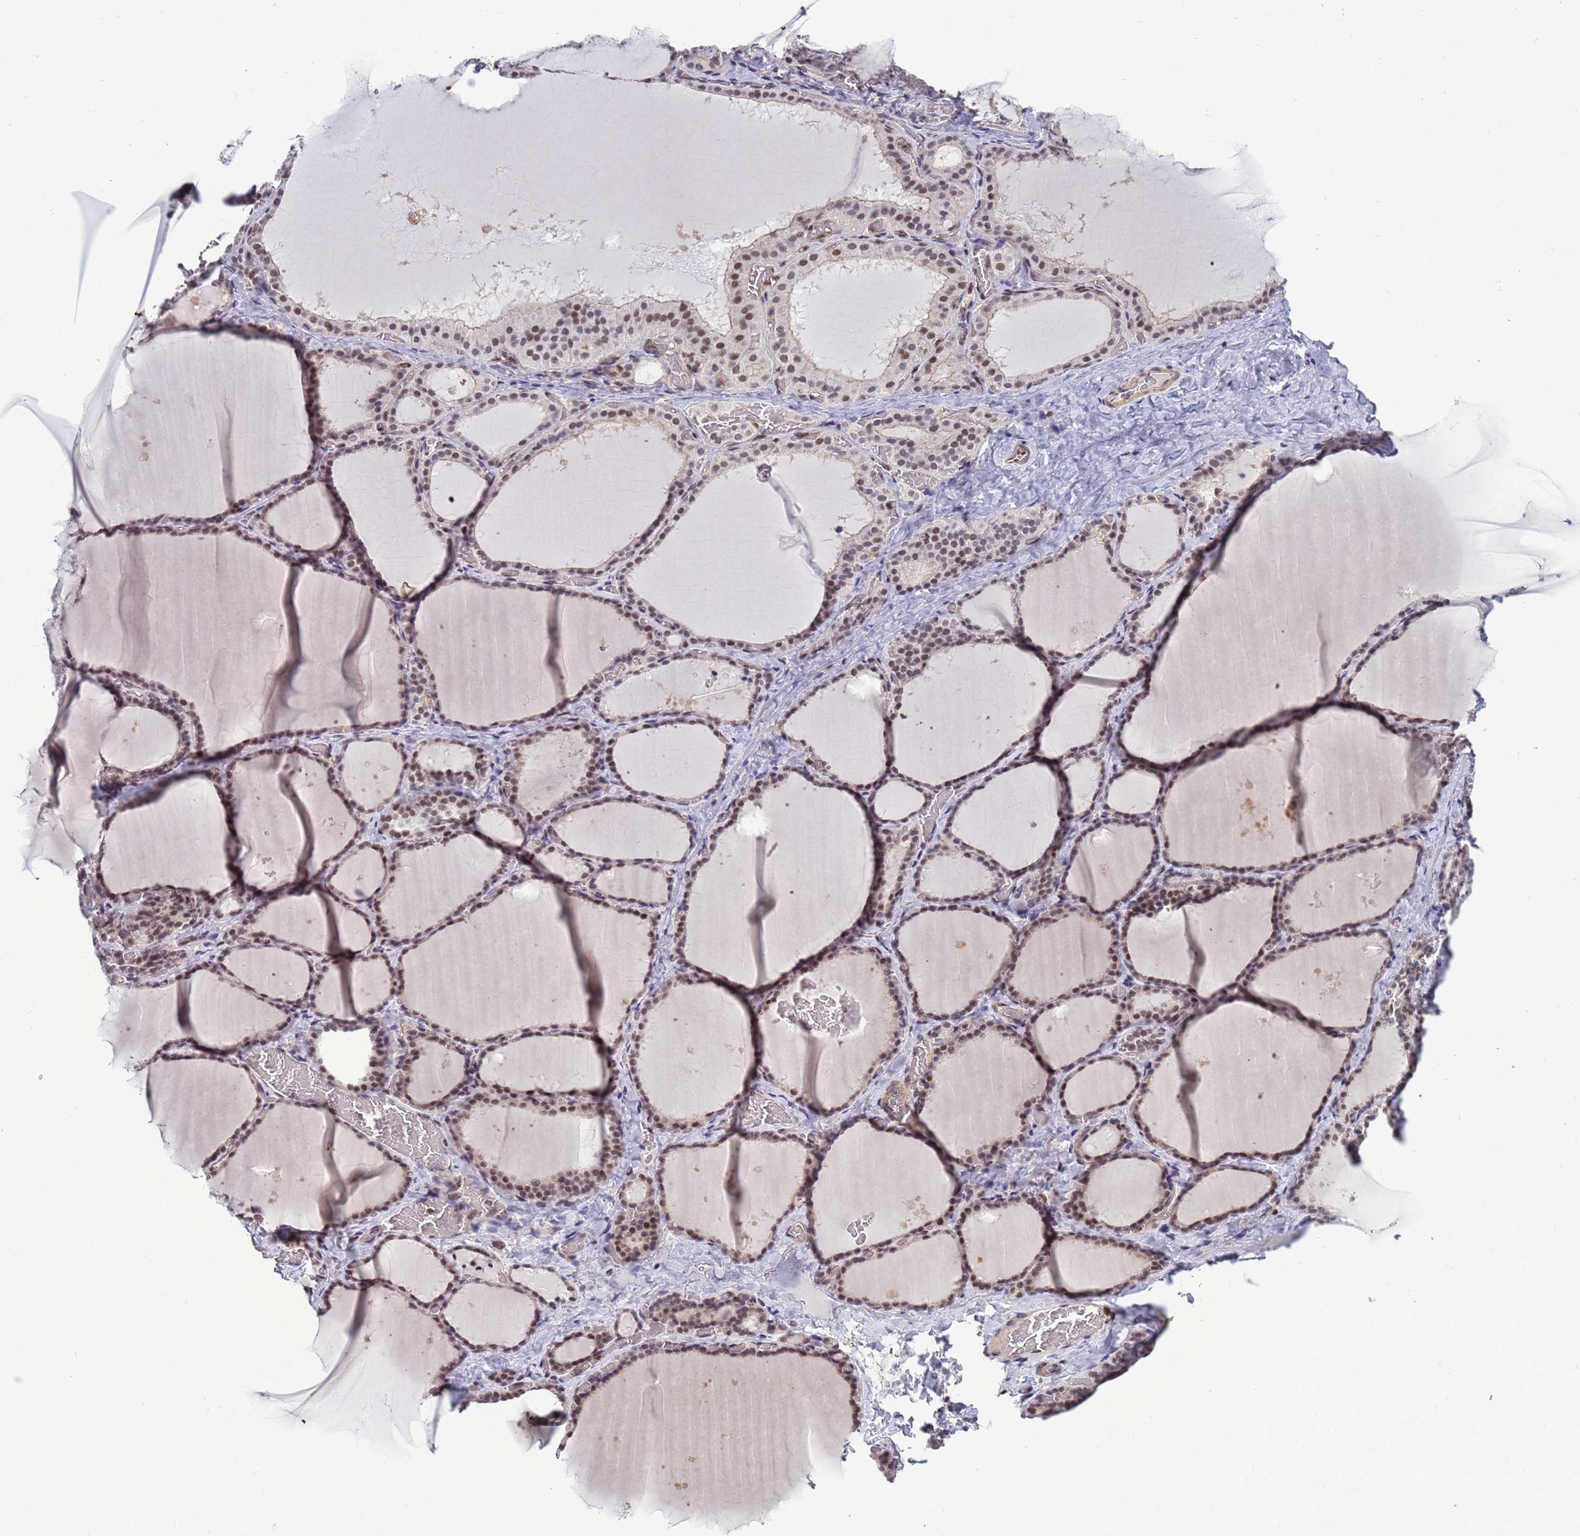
{"staining": {"intensity": "moderate", "quantity": ">75%", "location": "nuclear"}, "tissue": "thyroid gland", "cell_type": "Glandular cells", "image_type": "normal", "snomed": [{"axis": "morphology", "description": "Normal tissue, NOS"}, {"axis": "topography", "description": "Thyroid gland"}], "caption": "Immunohistochemistry of unremarkable human thyroid gland displays medium levels of moderate nuclear positivity in about >75% of glandular cells.", "gene": "NSL1", "patient": {"sex": "female", "age": 39}}